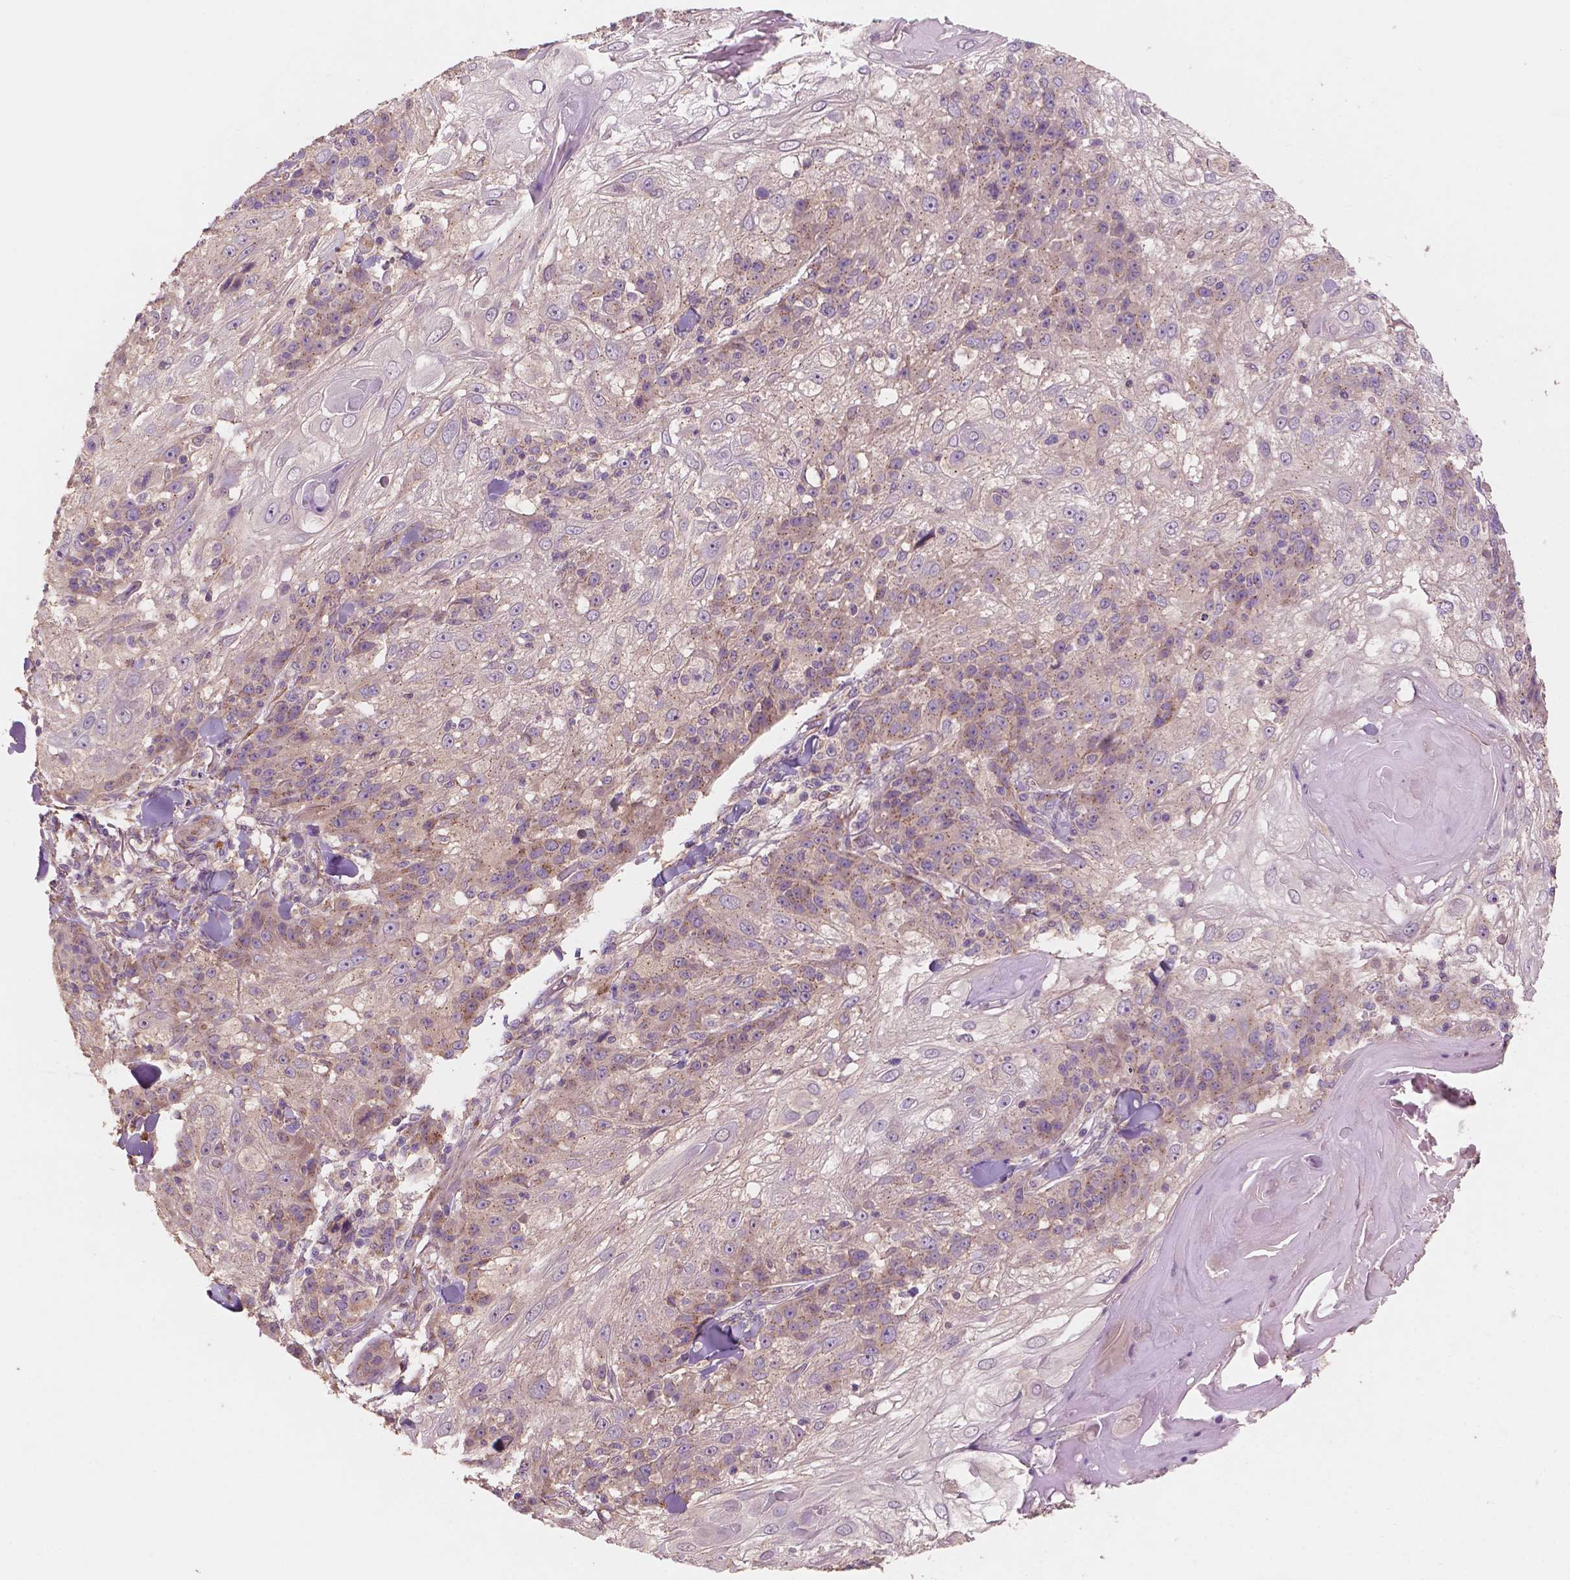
{"staining": {"intensity": "weak", "quantity": "25%-75%", "location": "cytoplasmic/membranous"}, "tissue": "skin cancer", "cell_type": "Tumor cells", "image_type": "cancer", "snomed": [{"axis": "morphology", "description": "Normal tissue, NOS"}, {"axis": "morphology", "description": "Squamous cell carcinoma, NOS"}, {"axis": "topography", "description": "Skin"}], "caption": "Tumor cells exhibit weak cytoplasmic/membranous positivity in about 25%-75% of cells in skin cancer (squamous cell carcinoma). (brown staining indicates protein expression, while blue staining denotes nuclei).", "gene": "CHPT1", "patient": {"sex": "female", "age": 83}}